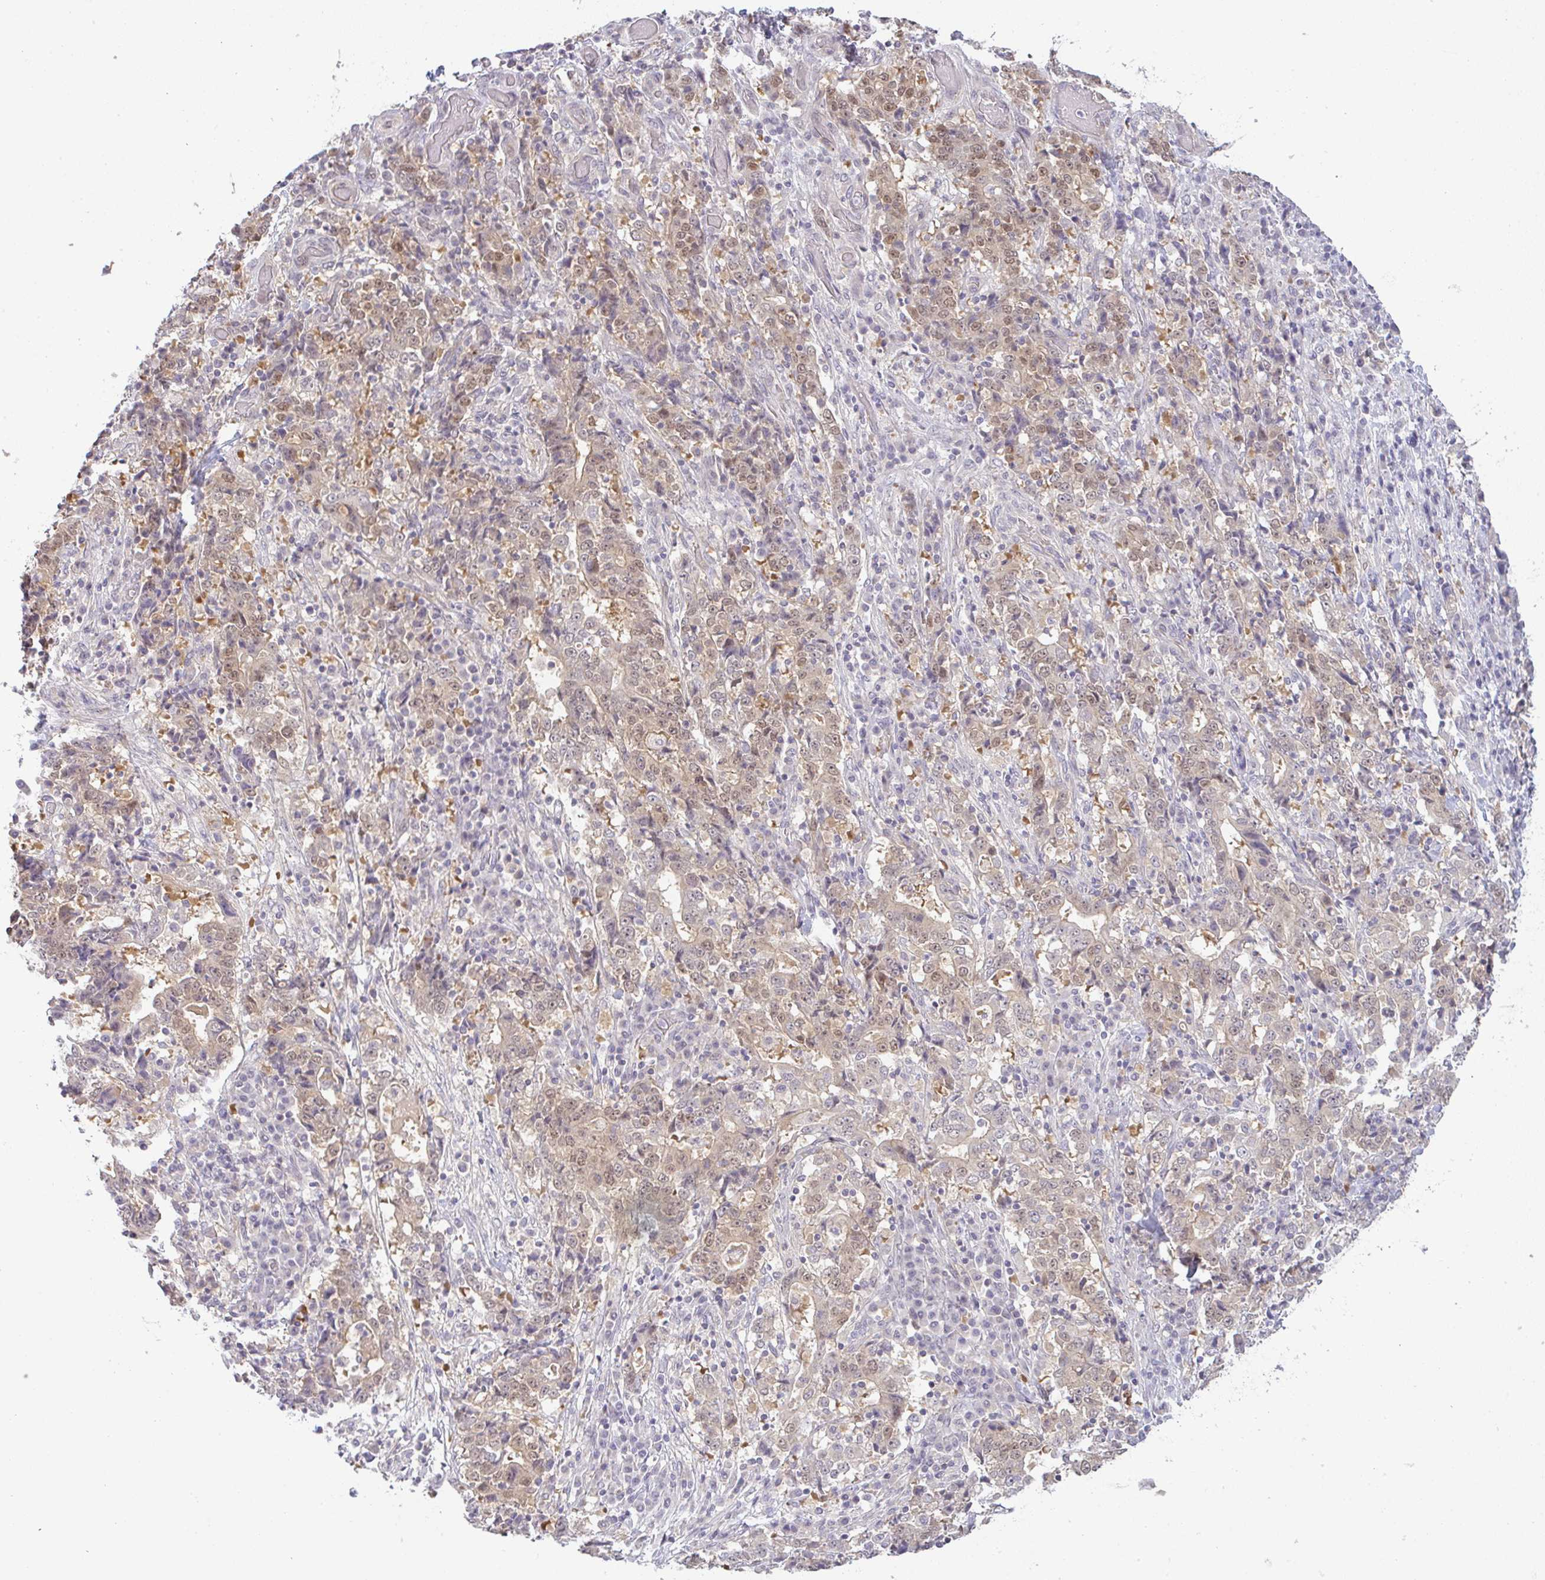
{"staining": {"intensity": "weak", "quantity": "25%-75%", "location": "cytoplasmic/membranous,nuclear"}, "tissue": "stomach cancer", "cell_type": "Tumor cells", "image_type": "cancer", "snomed": [{"axis": "morphology", "description": "Normal tissue, NOS"}, {"axis": "morphology", "description": "Adenocarcinoma, NOS"}, {"axis": "topography", "description": "Stomach, upper"}, {"axis": "topography", "description": "Stomach"}], "caption": "Stomach cancer (adenocarcinoma) was stained to show a protein in brown. There is low levels of weak cytoplasmic/membranous and nuclear positivity in approximately 25%-75% of tumor cells.", "gene": "CSE1L", "patient": {"sex": "male", "age": 59}}